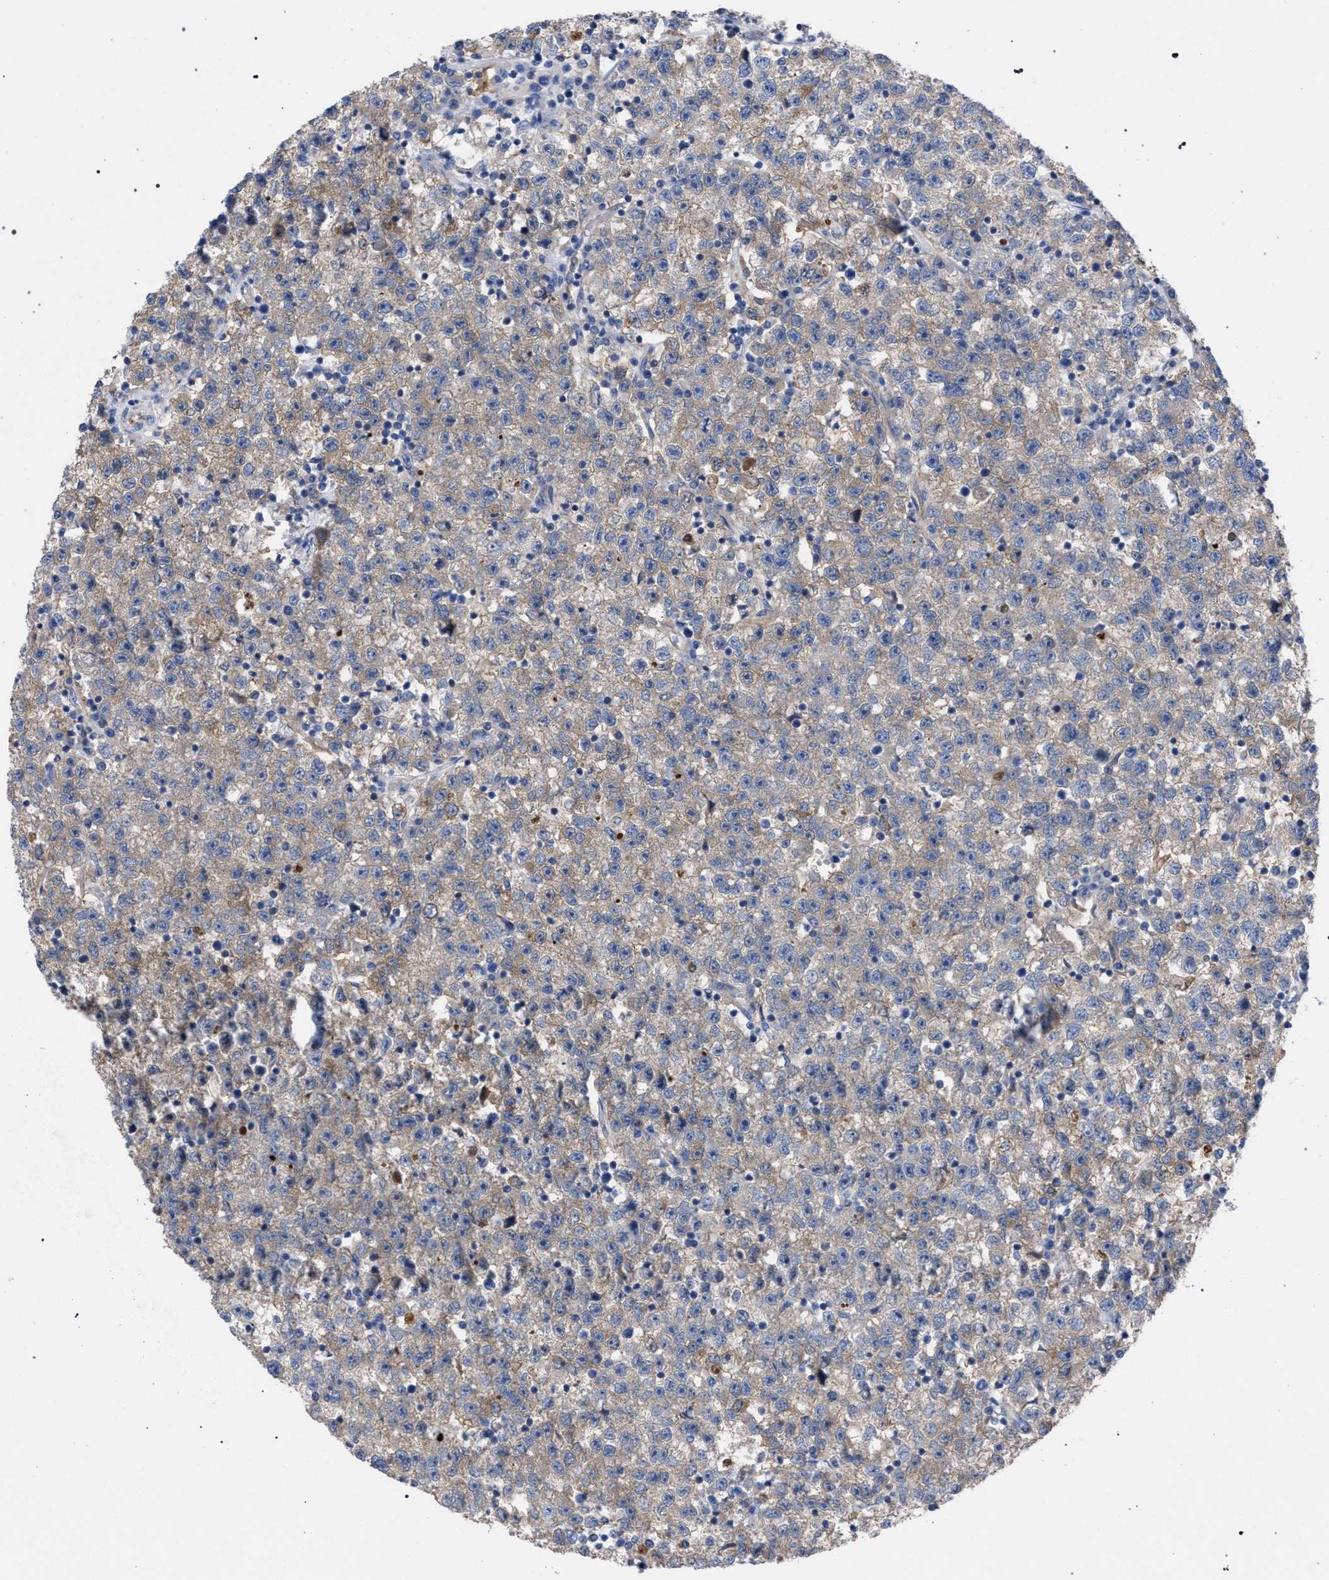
{"staining": {"intensity": "weak", "quantity": "25%-75%", "location": "cytoplasmic/membranous"}, "tissue": "testis cancer", "cell_type": "Tumor cells", "image_type": "cancer", "snomed": [{"axis": "morphology", "description": "Seminoma, NOS"}, {"axis": "topography", "description": "Testis"}], "caption": "Weak cytoplasmic/membranous positivity is present in about 25%-75% of tumor cells in seminoma (testis).", "gene": "GMPR", "patient": {"sex": "male", "age": 22}}